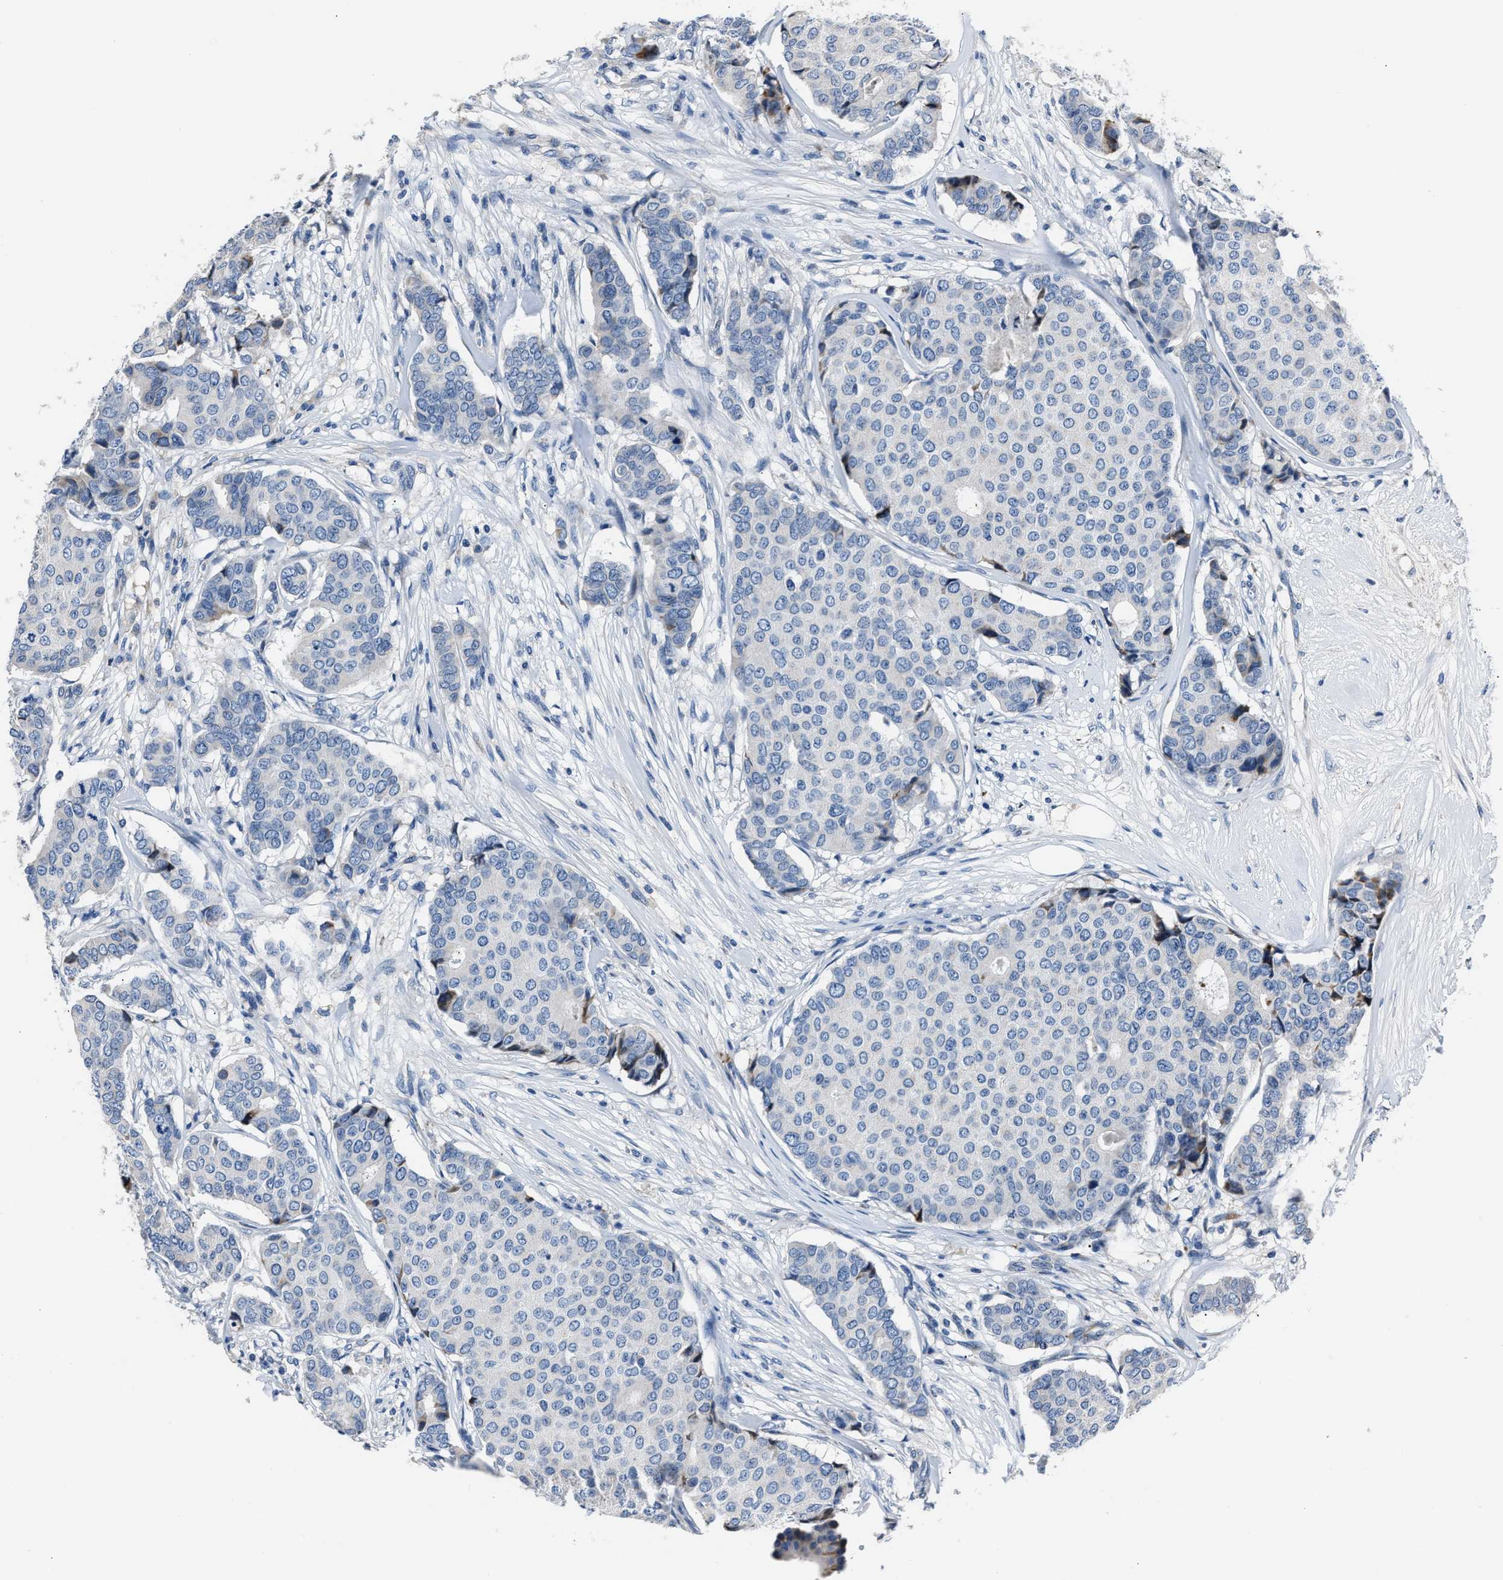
{"staining": {"intensity": "negative", "quantity": "none", "location": "none"}, "tissue": "breast cancer", "cell_type": "Tumor cells", "image_type": "cancer", "snomed": [{"axis": "morphology", "description": "Duct carcinoma"}, {"axis": "topography", "description": "Breast"}], "caption": "A photomicrograph of human breast cancer (invasive ductal carcinoma) is negative for staining in tumor cells. The staining was performed using DAB (3,3'-diaminobenzidine) to visualize the protein expression in brown, while the nuclei were stained in blue with hematoxylin (Magnification: 20x).", "gene": "DNAJC24", "patient": {"sex": "female", "age": 75}}